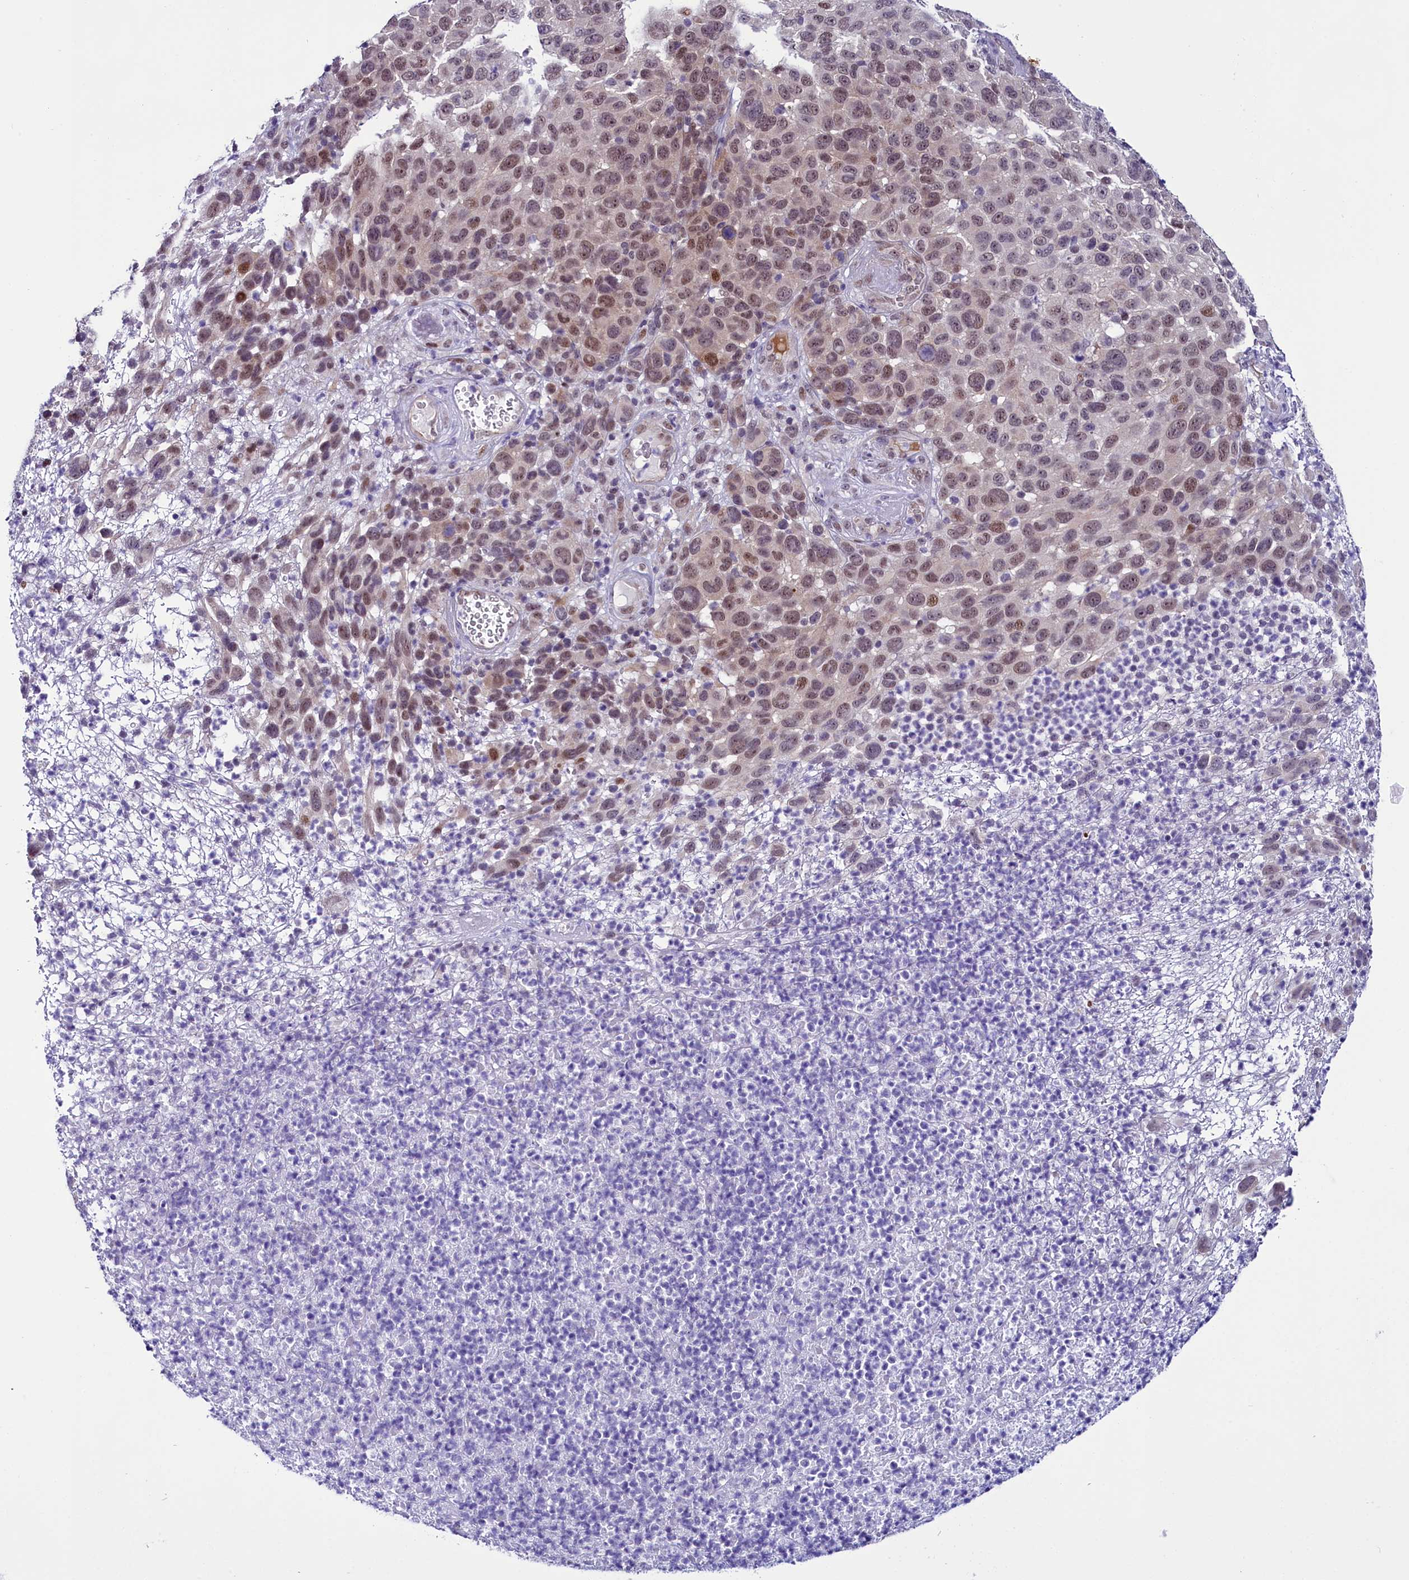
{"staining": {"intensity": "weak", "quantity": ">75%", "location": "nuclear"}, "tissue": "melanoma", "cell_type": "Tumor cells", "image_type": "cancer", "snomed": [{"axis": "morphology", "description": "Malignant melanoma, NOS"}, {"axis": "topography", "description": "Skin"}], "caption": "Malignant melanoma stained for a protein (brown) shows weak nuclear positive positivity in about >75% of tumor cells.", "gene": "CCDC106", "patient": {"sex": "male", "age": 49}}